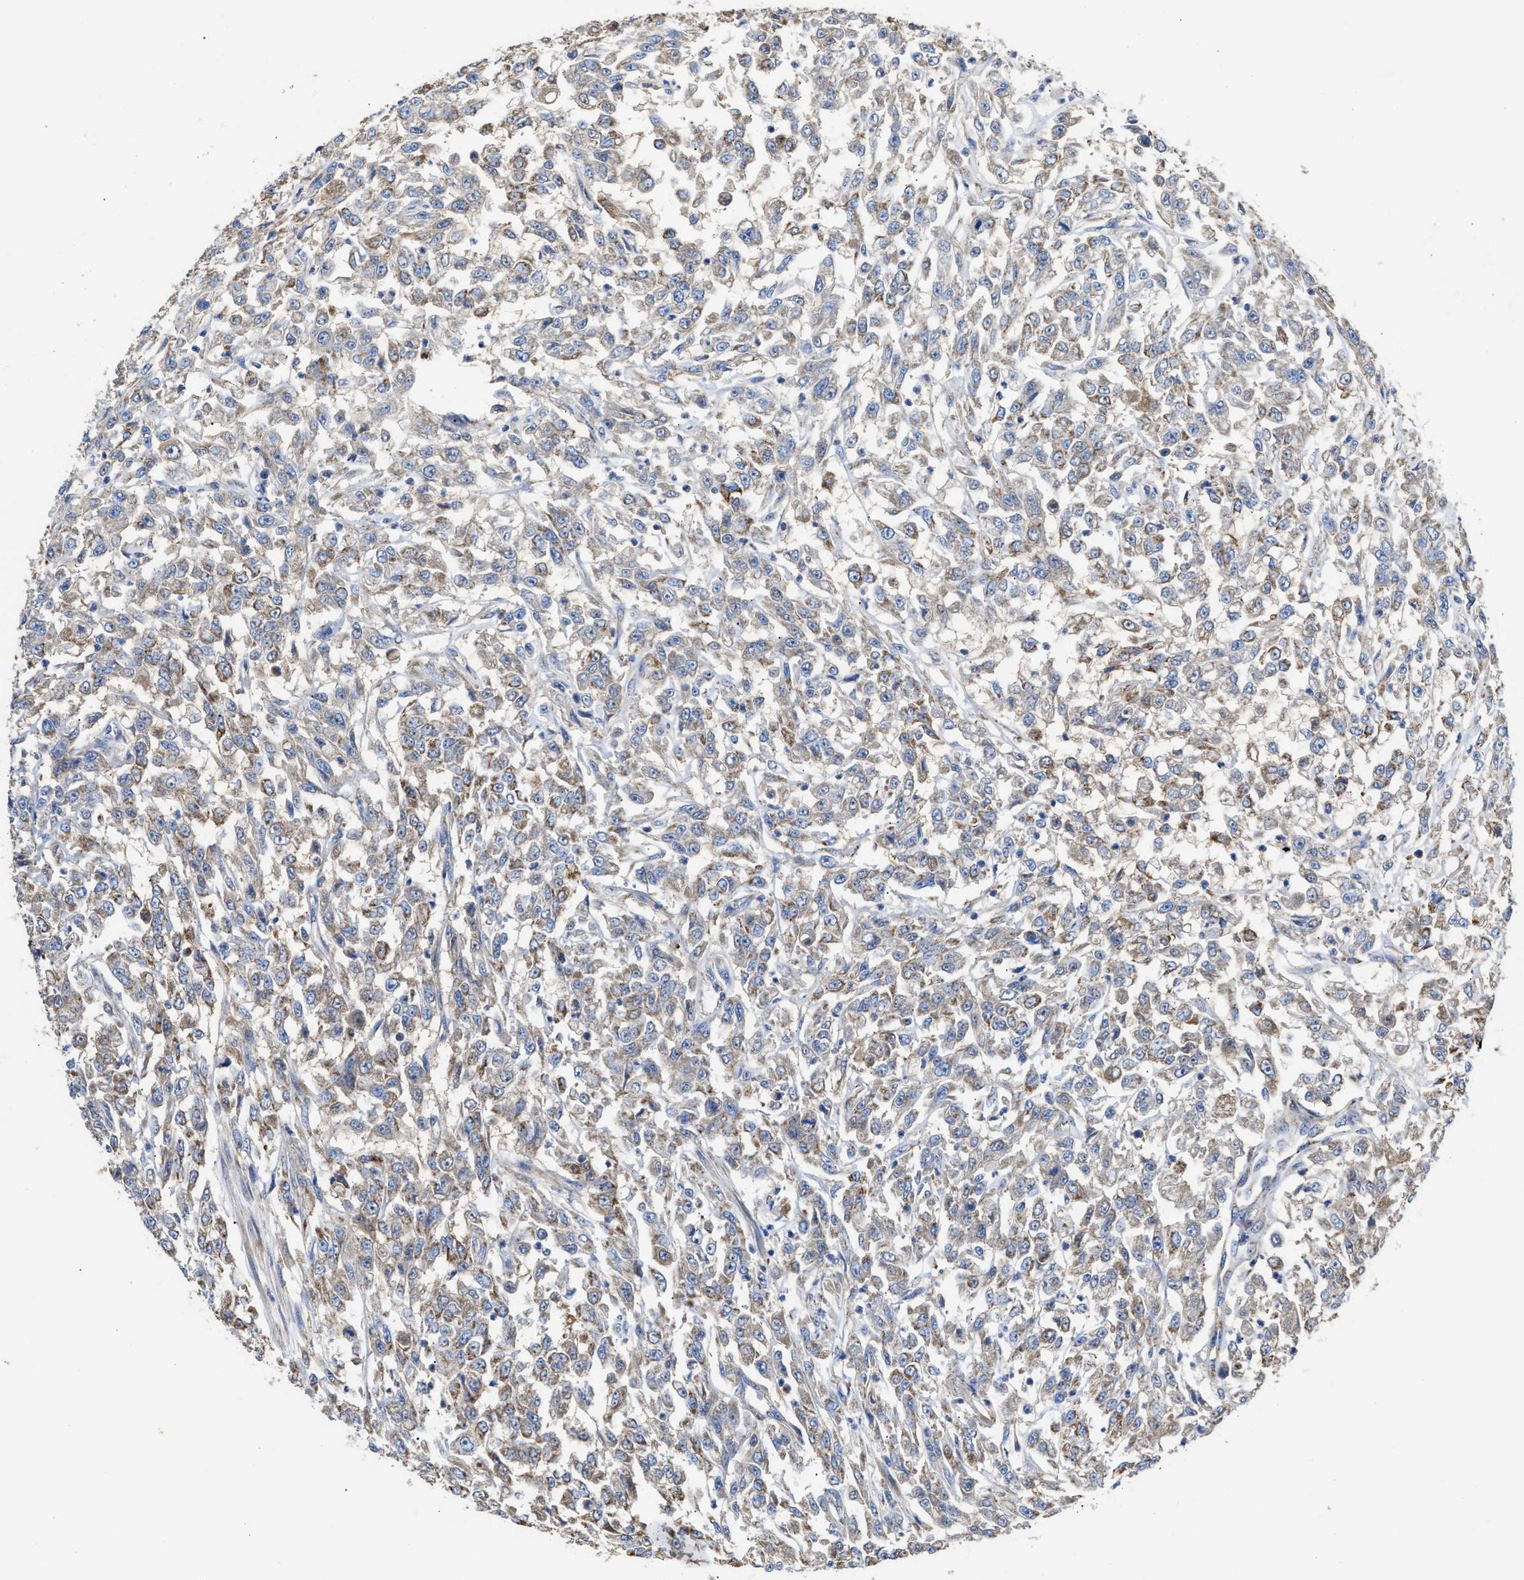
{"staining": {"intensity": "moderate", "quantity": "25%-75%", "location": "cytoplasmic/membranous"}, "tissue": "urothelial cancer", "cell_type": "Tumor cells", "image_type": "cancer", "snomed": [{"axis": "morphology", "description": "Urothelial carcinoma, High grade"}, {"axis": "topography", "description": "Urinary bladder"}], "caption": "Approximately 25%-75% of tumor cells in human urothelial carcinoma (high-grade) exhibit moderate cytoplasmic/membranous protein positivity as visualized by brown immunohistochemical staining.", "gene": "MECR", "patient": {"sex": "male", "age": 46}}